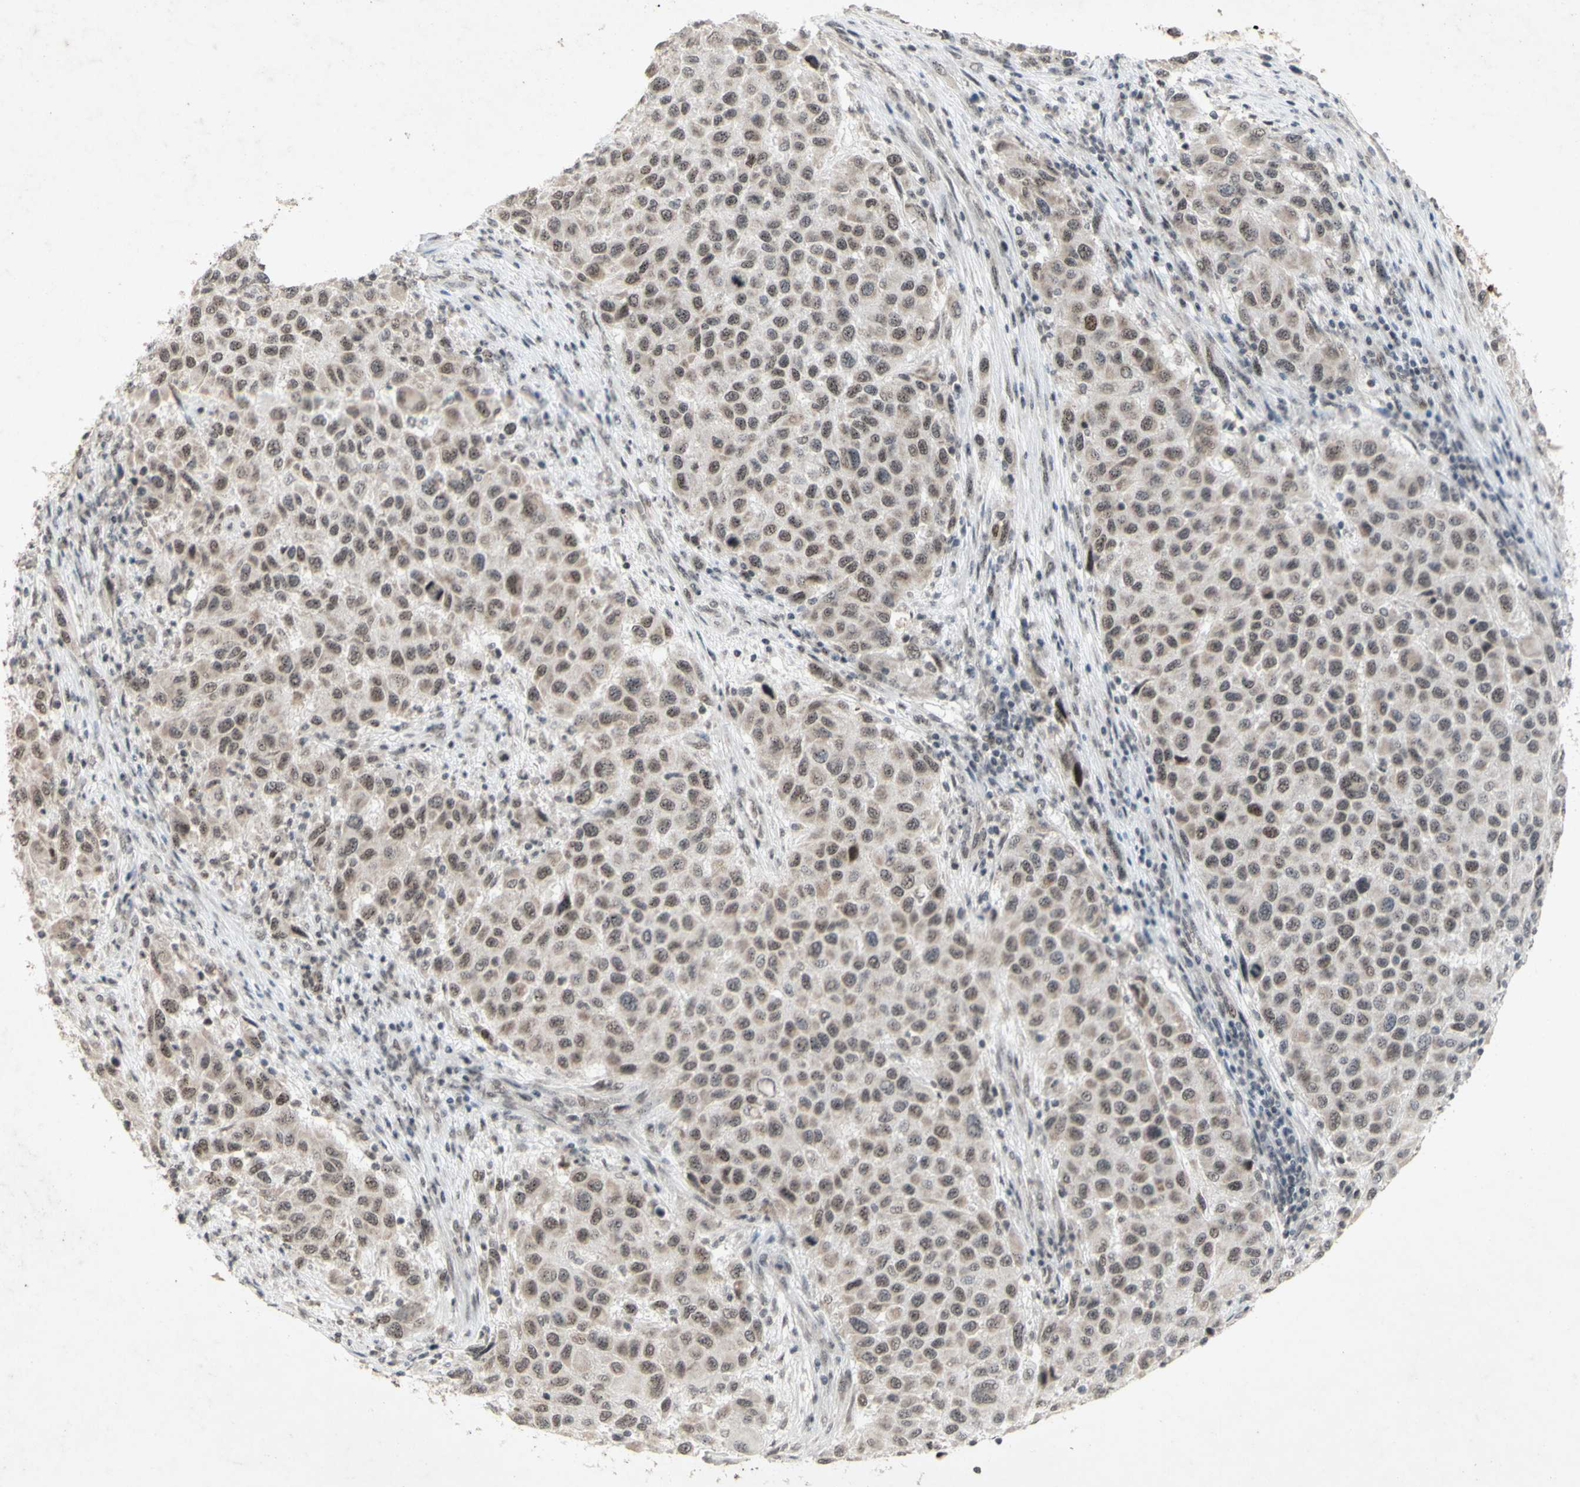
{"staining": {"intensity": "weak", "quantity": "25%-75%", "location": "cytoplasmic/membranous,nuclear"}, "tissue": "melanoma", "cell_type": "Tumor cells", "image_type": "cancer", "snomed": [{"axis": "morphology", "description": "Malignant melanoma, Metastatic site"}, {"axis": "topography", "description": "Lymph node"}], "caption": "A micrograph of human malignant melanoma (metastatic site) stained for a protein shows weak cytoplasmic/membranous and nuclear brown staining in tumor cells.", "gene": "CENPB", "patient": {"sex": "male", "age": 61}}